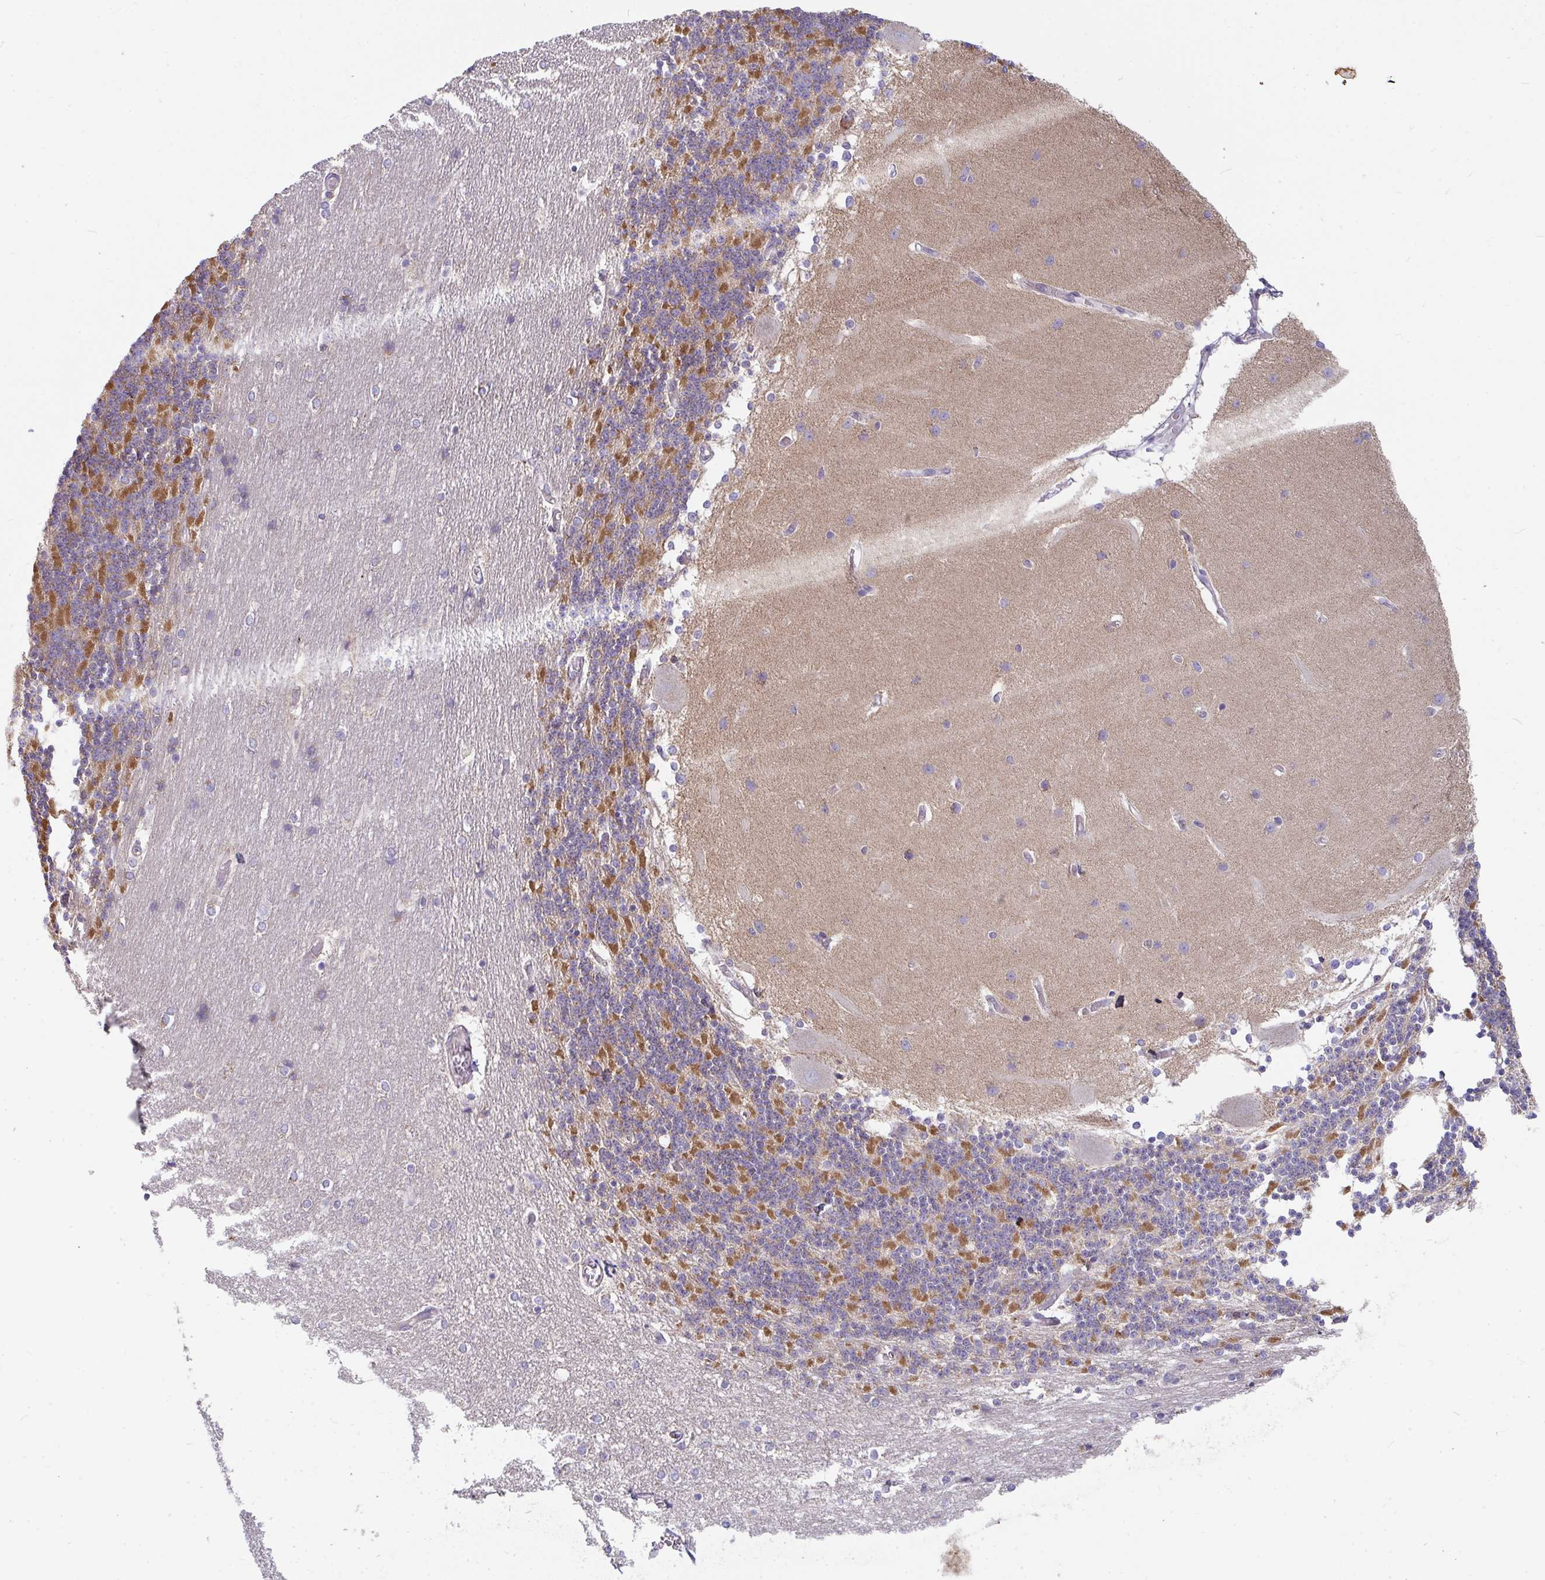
{"staining": {"intensity": "moderate", "quantity": "<25%", "location": "cytoplasmic/membranous"}, "tissue": "cerebellum", "cell_type": "Cells in granular layer", "image_type": "normal", "snomed": [{"axis": "morphology", "description": "Normal tissue, NOS"}, {"axis": "topography", "description": "Cerebellum"}], "caption": "A brown stain highlights moderate cytoplasmic/membranous expression of a protein in cells in granular layer of normal cerebellum. (Stains: DAB (3,3'-diaminobenzidine) in brown, nuclei in blue, Microscopy: brightfield microscopy at high magnification).", "gene": "FAHD1", "patient": {"sex": "female", "age": 54}}